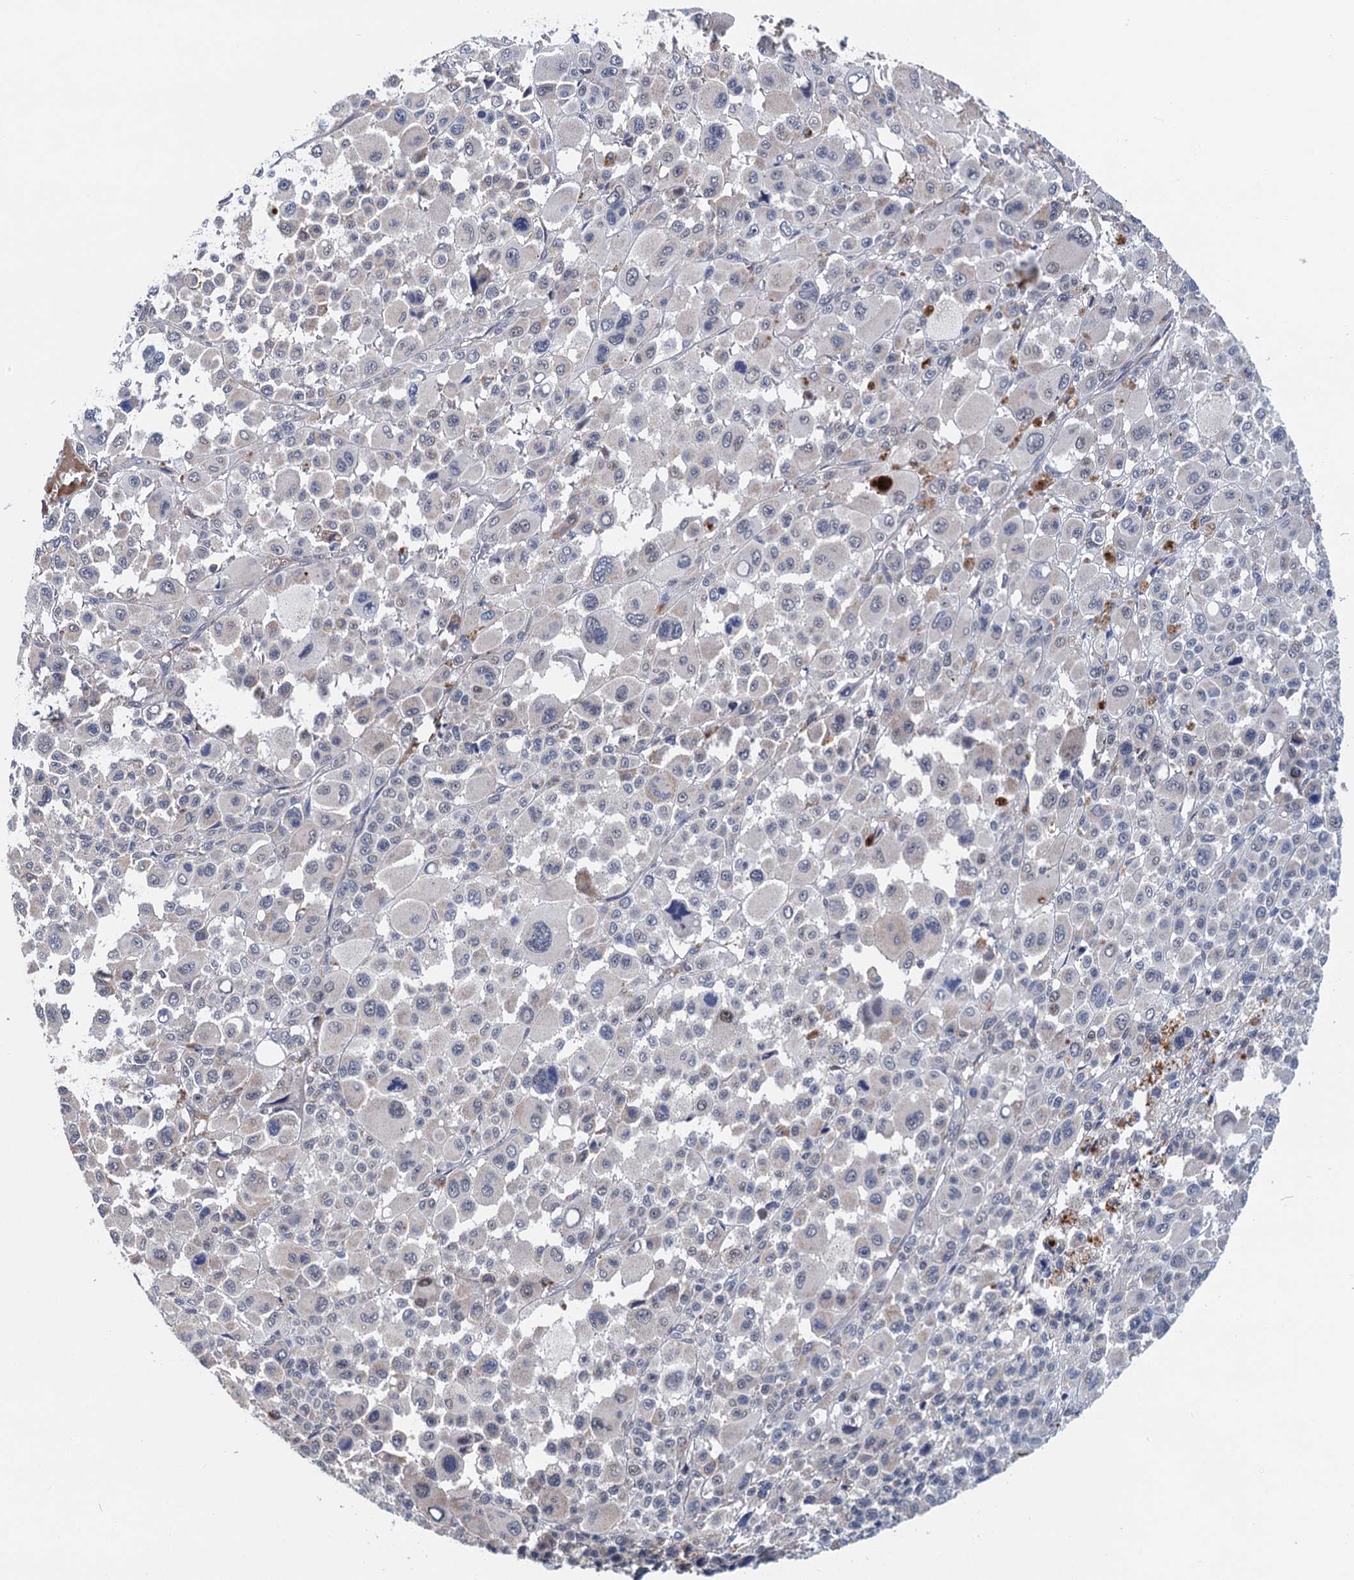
{"staining": {"intensity": "negative", "quantity": "none", "location": "none"}, "tissue": "melanoma", "cell_type": "Tumor cells", "image_type": "cancer", "snomed": [{"axis": "morphology", "description": "Malignant melanoma, Metastatic site"}, {"axis": "topography", "description": "Skin"}], "caption": "Immunohistochemical staining of human malignant melanoma (metastatic site) shows no significant staining in tumor cells. The staining is performed using DAB brown chromogen with nuclei counter-stained in using hematoxylin.", "gene": "MDM1", "patient": {"sex": "female", "age": 74}}